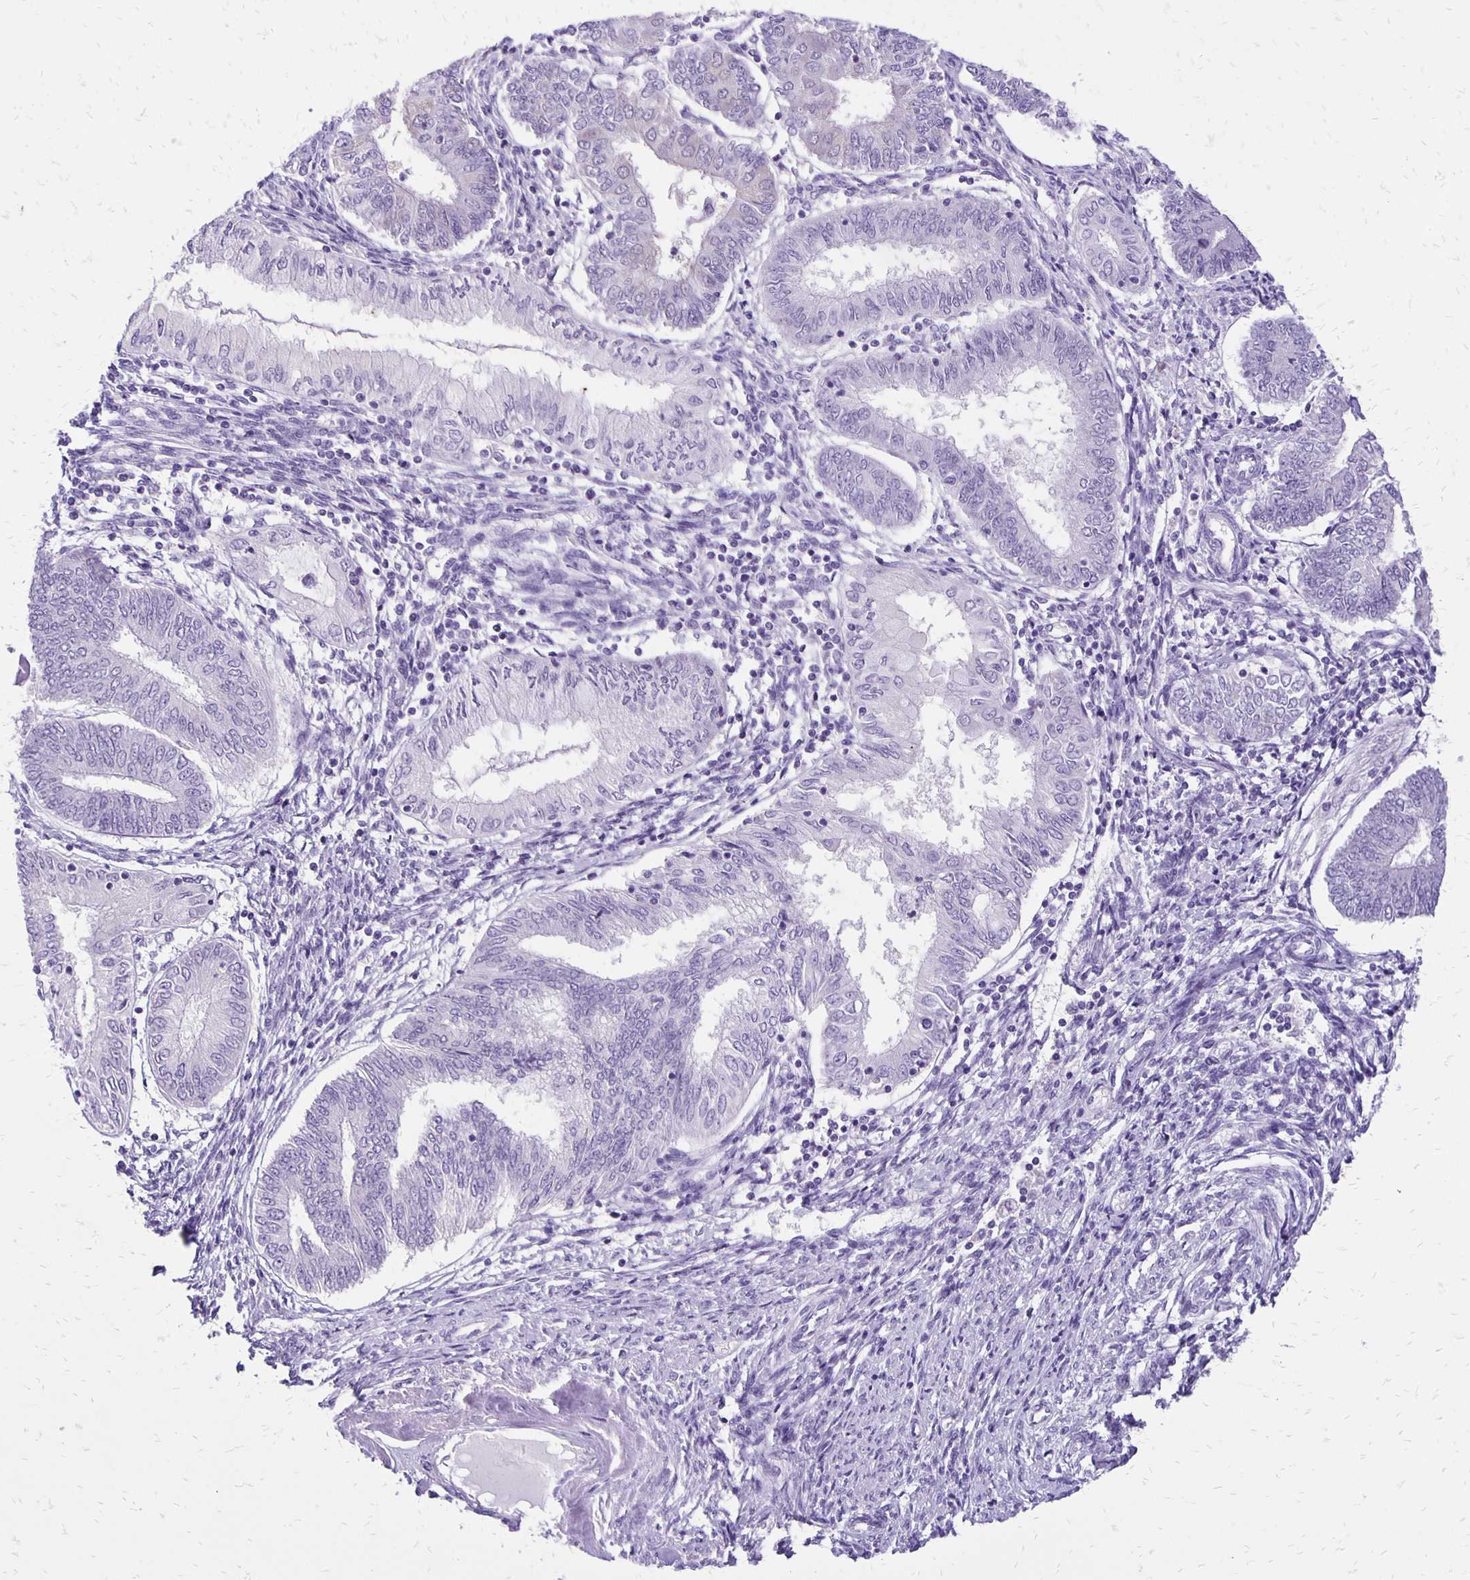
{"staining": {"intensity": "negative", "quantity": "none", "location": "none"}, "tissue": "endometrial cancer", "cell_type": "Tumor cells", "image_type": "cancer", "snomed": [{"axis": "morphology", "description": "Adenocarcinoma, NOS"}, {"axis": "topography", "description": "Endometrium"}], "caption": "This image is of endometrial cancer (adenocarcinoma) stained with immunohistochemistry to label a protein in brown with the nuclei are counter-stained blue. There is no staining in tumor cells. (Immunohistochemistry (ihc), brightfield microscopy, high magnification).", "gene": "ANKRD45", "patient": {"sex": "female", "age": 68}}